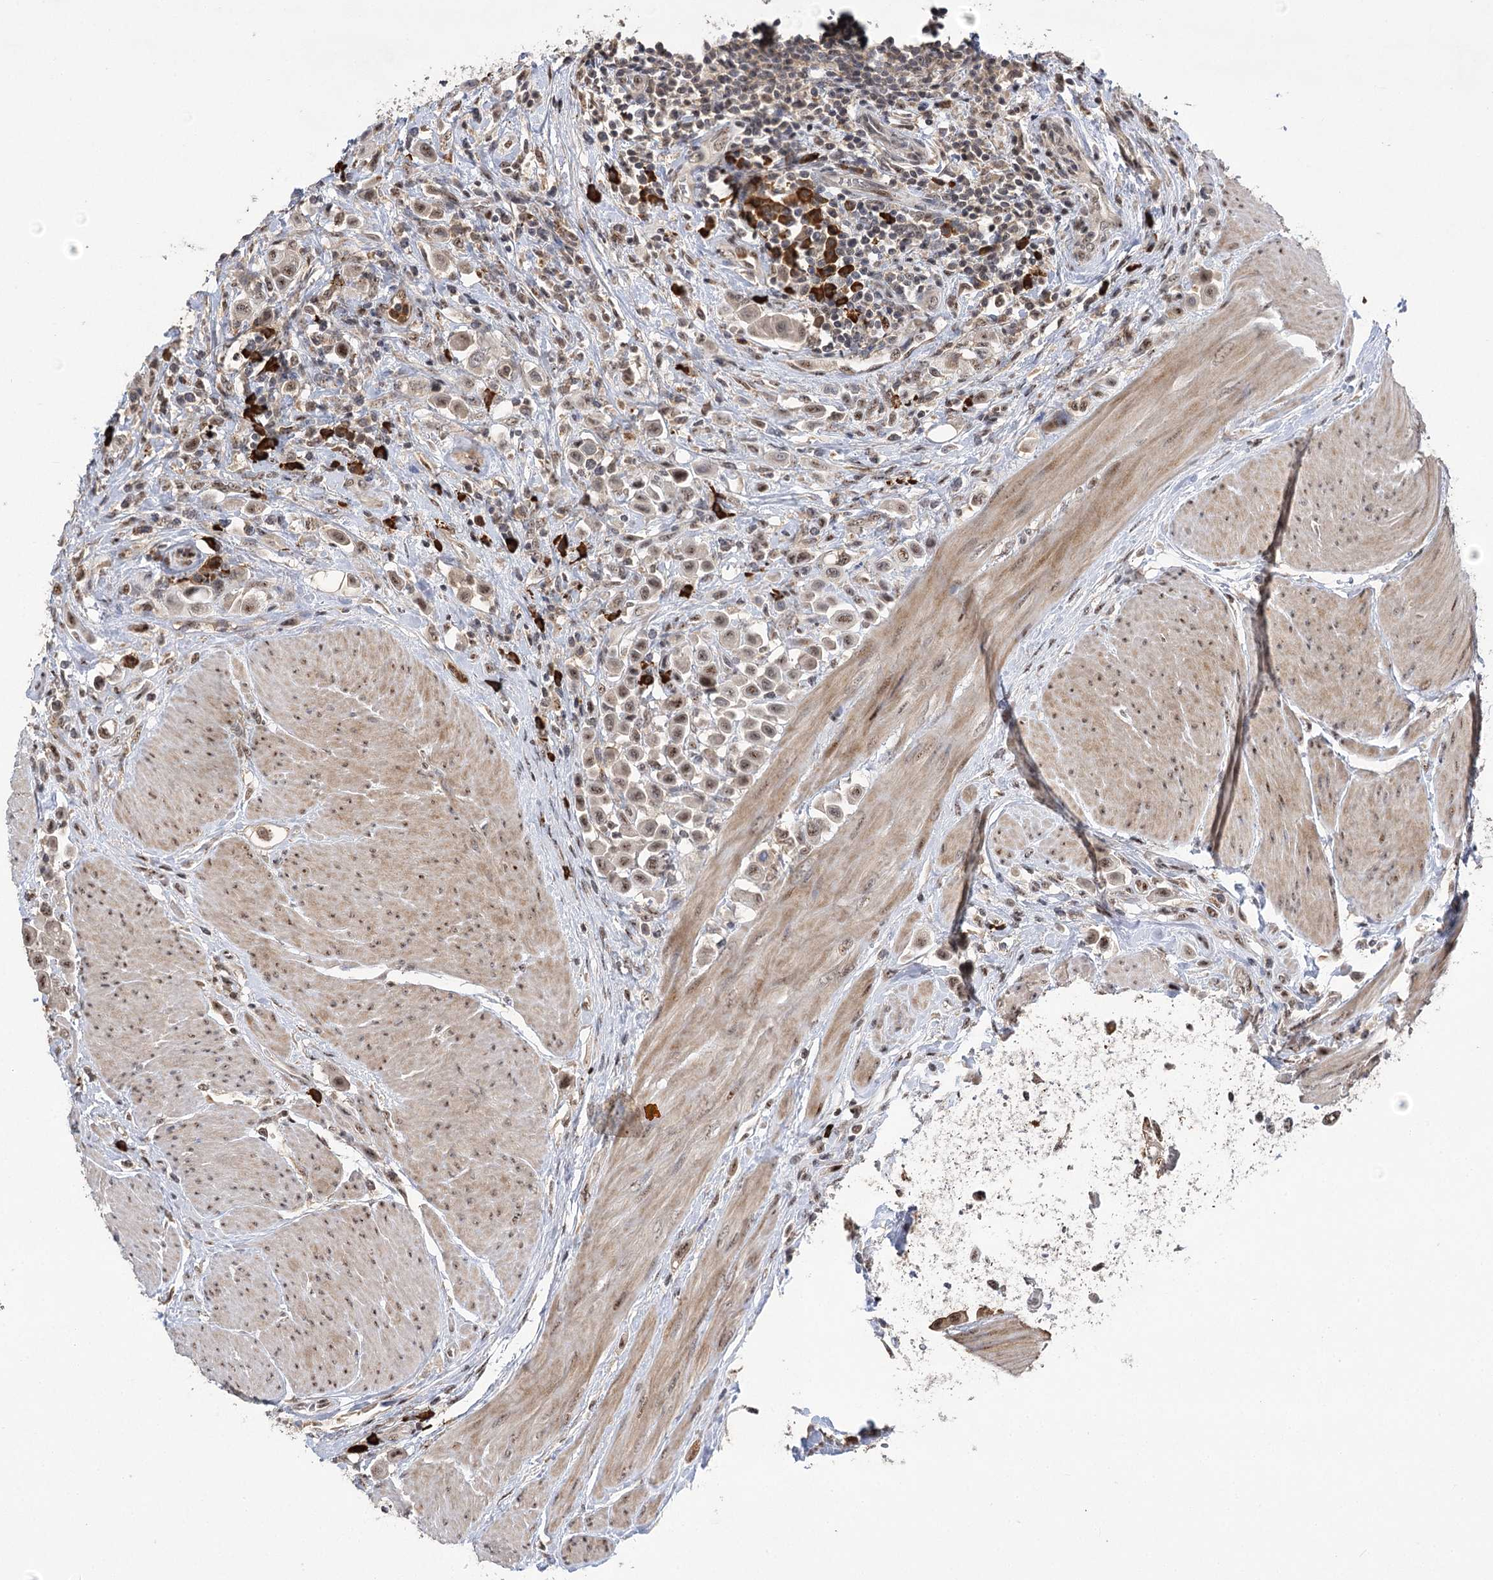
{"staining": {"intensity": "weak", "quantity": ">75%", "location": "nuclear"}, "tissue": "urothelial cancer", "cell_type": "Tumor cells", "image_type": "cancer", "snomed": [{"axis": "morphology", "description": "Urothelial carcinoma, High grade"}, {"axis": "topography", "description": "Urinary bladder"}], "caption": "The micrograph shows immunohistochemical staining of urothelial cancer. There is weak nuclear expression is appreciated in about >75% of tumor cells.", "gene": "PYROXD1", "patient": {"sex": "male", "age": 50}}